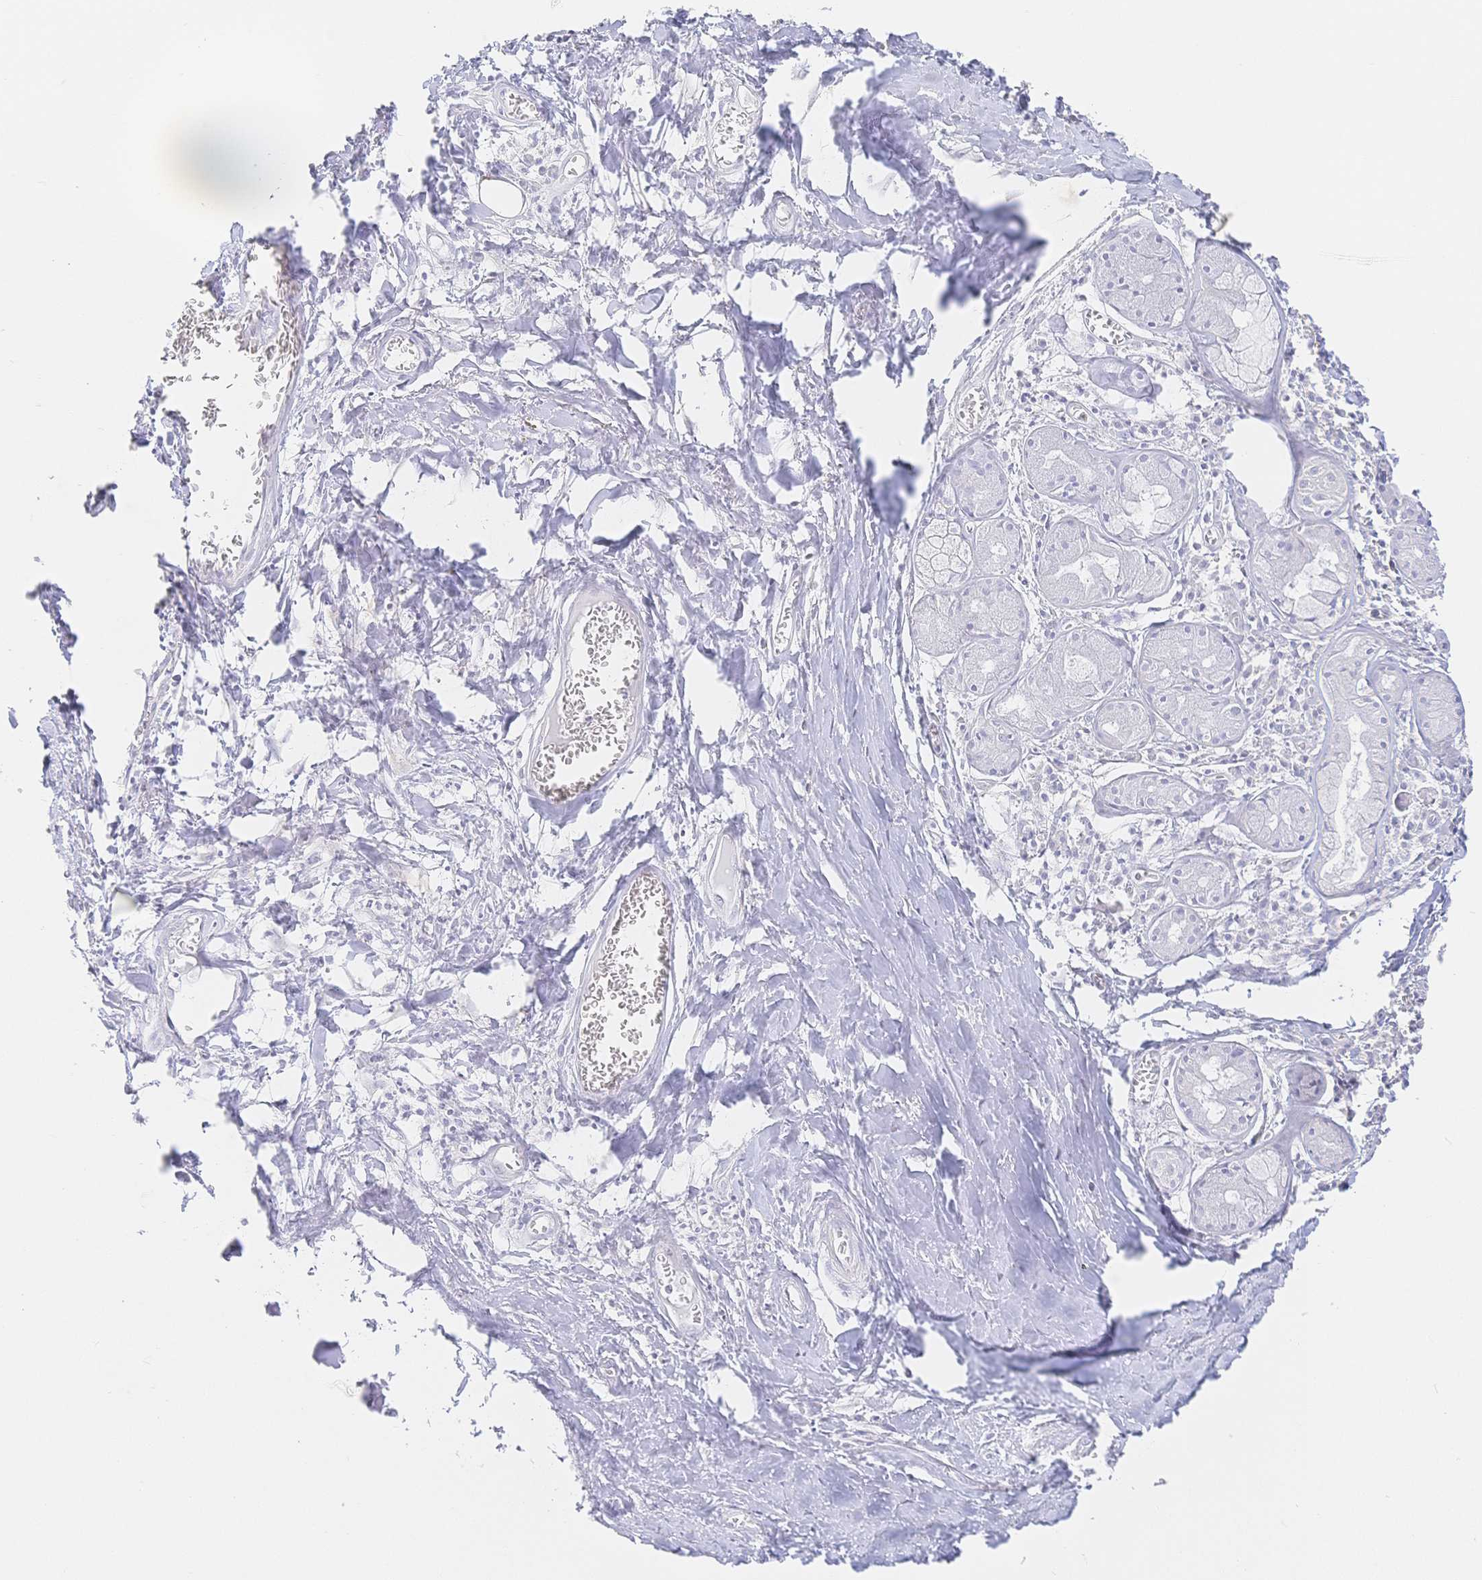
{"staining": {"intensity": "negative", "quantity": "none", "location": "none"}, "tissue": "adipose tissue", "cell_type": "Adipocytes", "image_type": "normal", "snomed": [{"axis": "morphology", "description": "Normal tissue, NOS"}, {"axis": "topography", "description": "Cartilage tissue"}], "caption": "A high-resolution image shows IHC staining of benign adipose tissue, which shows no significant expression in adipocytes.", "gene": "F11R", "patient": {"sex": "male", "age": 57}}